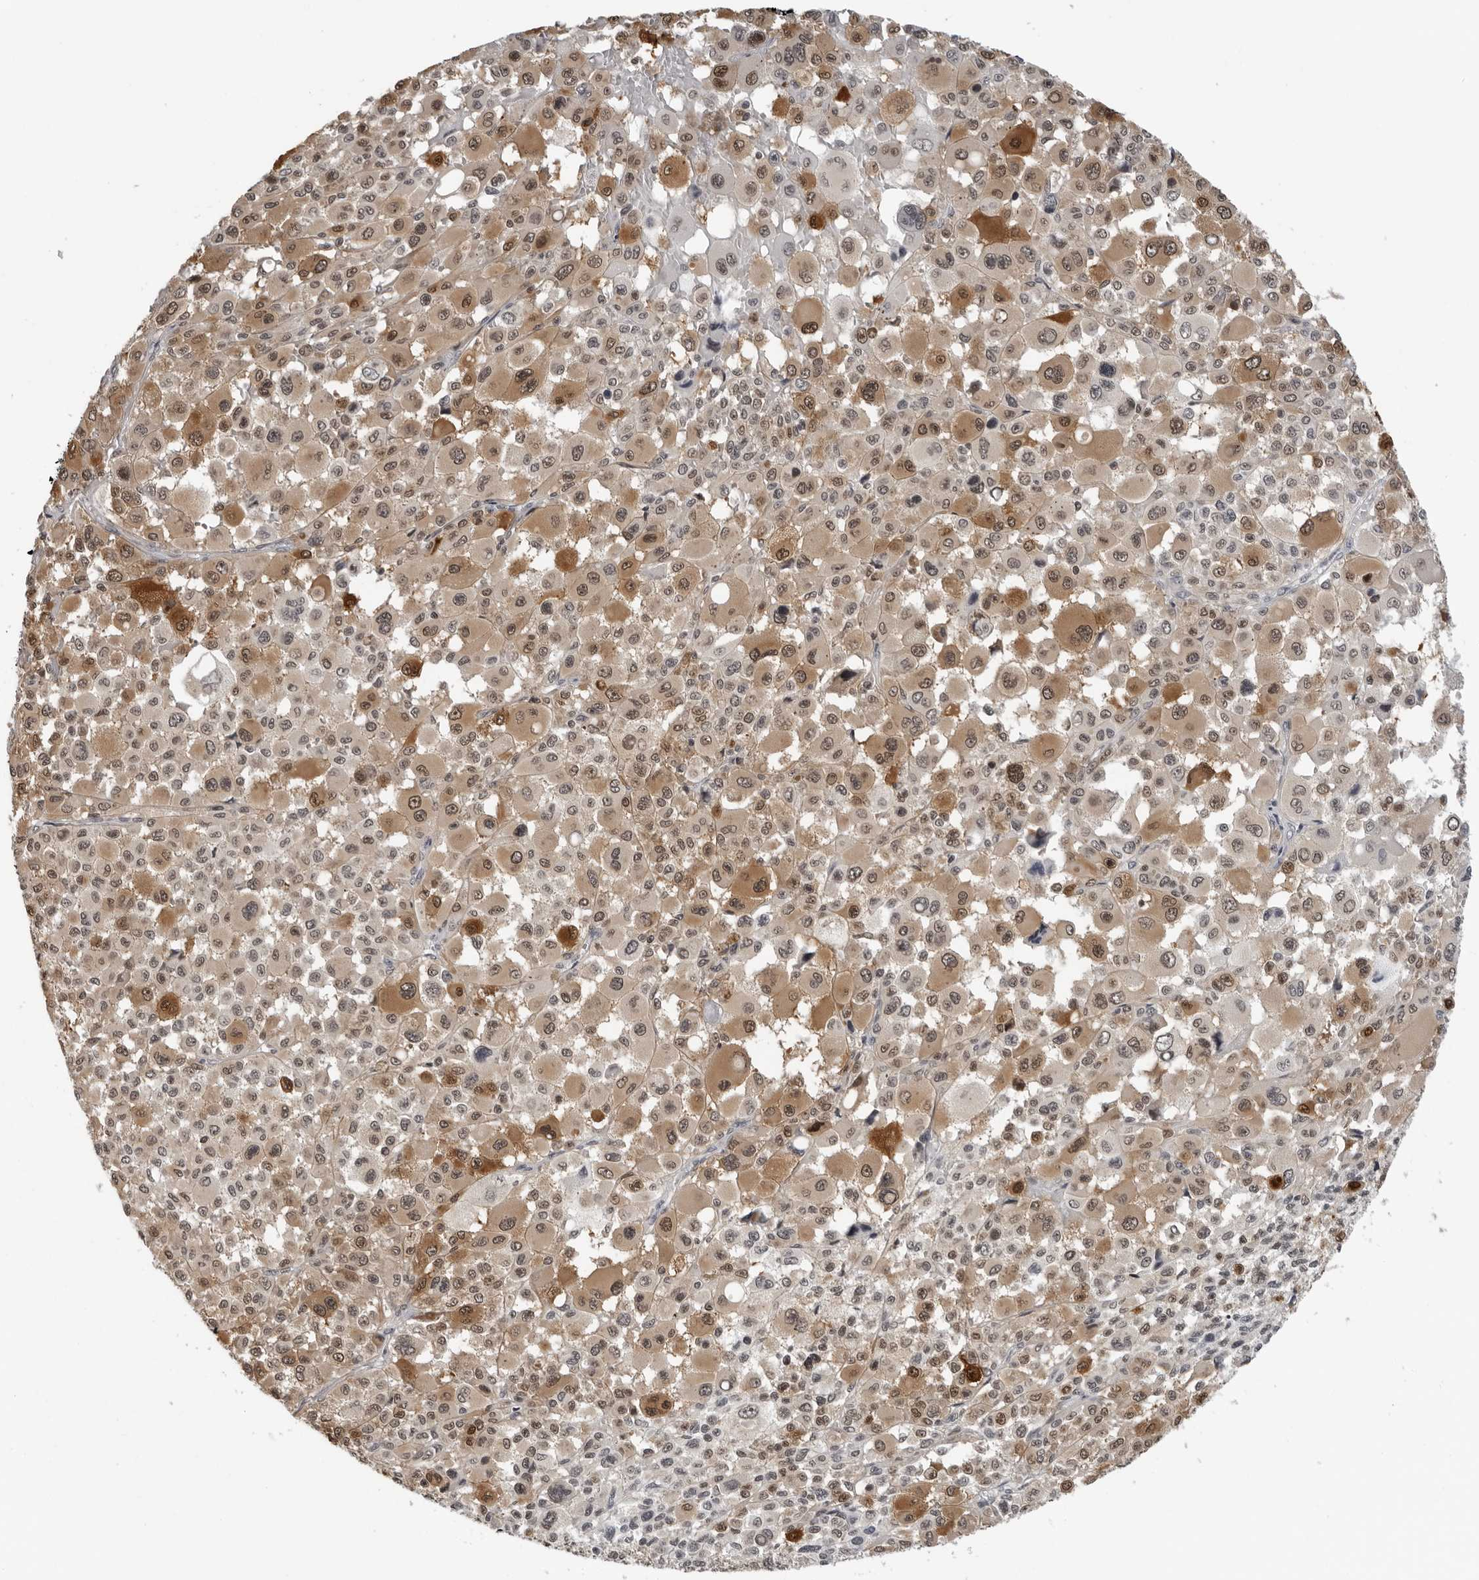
{"staining": {"intensity": "moderate", "quantity": ">75%", "location": "cytoplasmic/membranous,nuclear"}, "tissue": "melanoma", "cell_type": "Tumor cells", "image_type": "cancer", "snomed": [{"axis": "morphology", "description": "Malignant melanoma, Metastatic site"}, {"axis": "topography", "description": "Skin"}], "caption": "High-magnification brightfield microscopy of malignant melanoma (metastatic site) stained with DAB (brown) and counterstained with hematoxylin (blue). tumor cells exhibit moderate cytoplasmic/membranous and nuclear positivity is identified in about>75% of cells. Using DAB (3,3'-diaminobenzidine) (brown) and hematoxylin (blue) stains, captured at high magnification using brightfield microscopy.", "gene": "HSPH1", "patient": {"sex": "female", "age": 74}}